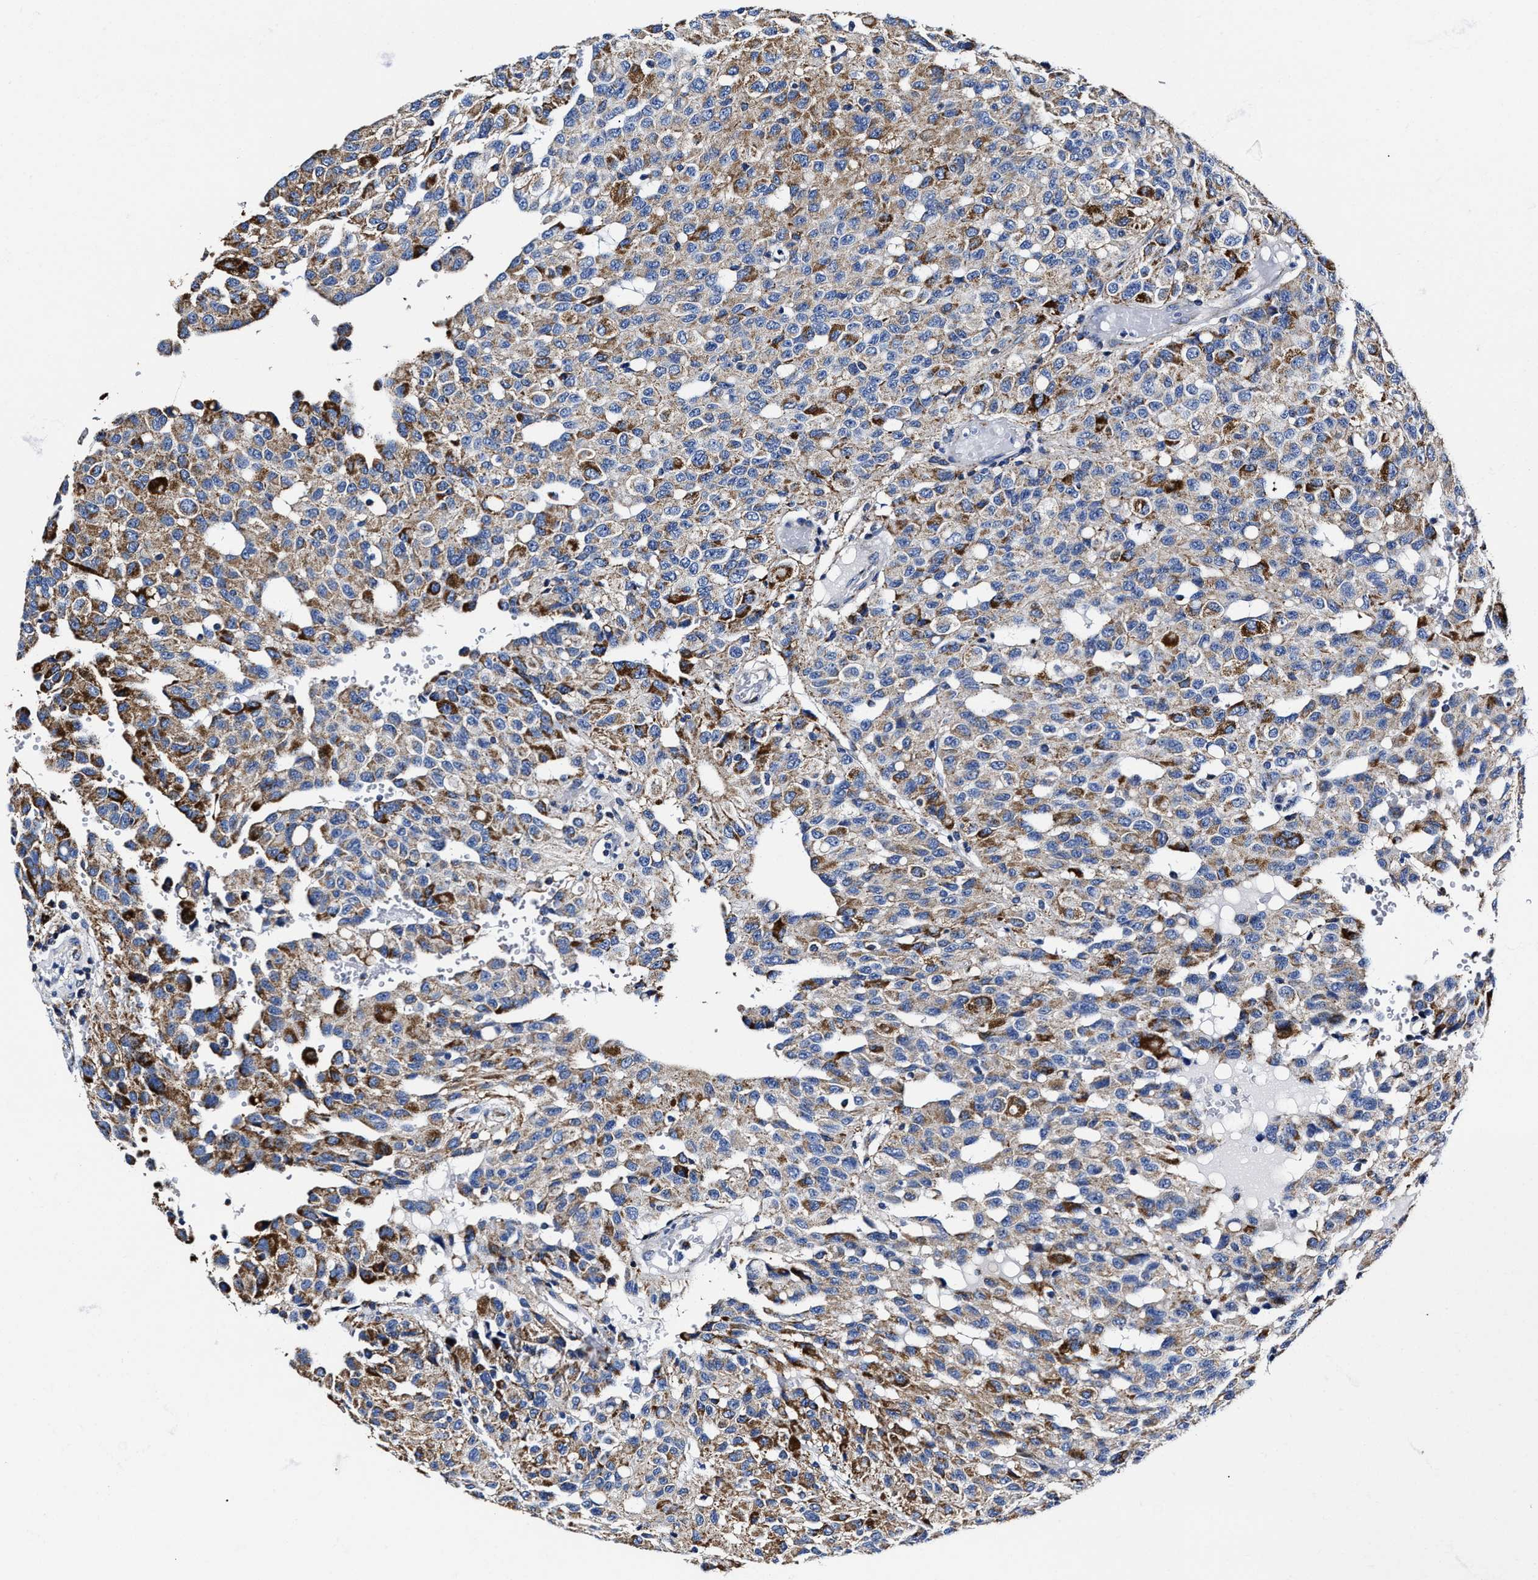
{"staining": {"intensity": "strong", "quantity": "25%-75%", "location": "cytoplasmic/membranous"}, "tissue": "glioma", "cell_type": "Tumor cells", "image_type": "cancer", "snomed": [{"axis": "morphology", "description": "Glioma, malignant, High grade"}, {"axis": "topography", "description": "Brain"}], "caption": "About 25%-75% of tumor cells in human malignant glioma (high-grade) display strong cytoplasmic/membranous protein positivity as visualized by brown immunohistochemical staining.", "gene": "HINT2", "patient": {"sex": "male", "age": 32}}